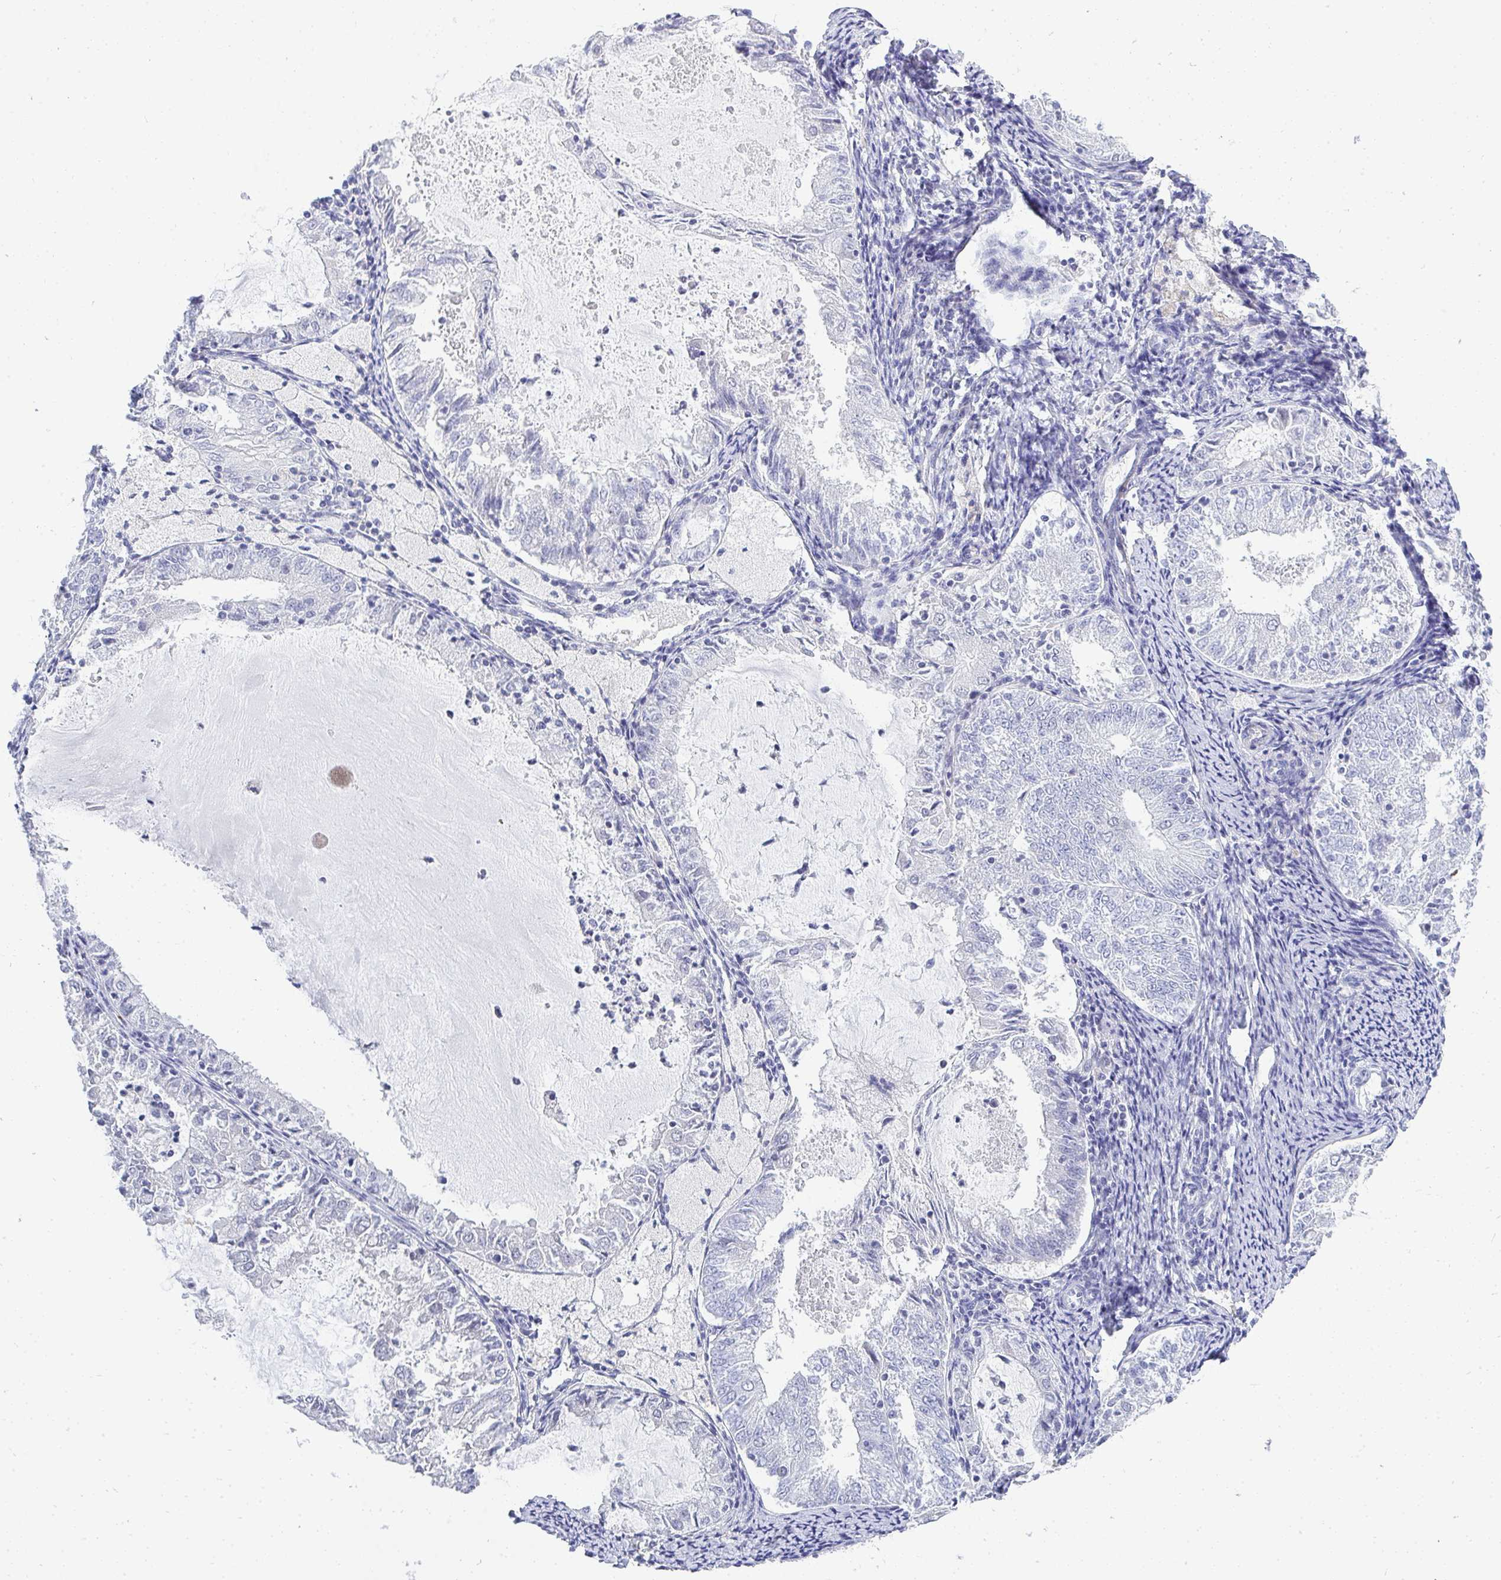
{"staining": {"intensity": "negative", "quantity": "none", "location": "none"}, "tissue": "endometrial cancer", "cell_type": "Tumor cells", "image_type": "cancer", "snomed": [{"axis": "morphology", "description": "Adenocarcinoma, NOS"}, {"axis": "topography", "description": "Endometrium"}], "caption": "An IHC image of endometrial cancer is shown. There is no staining in tumor cells of endometrial cancer. (DAB (3,3'-diaminobenzidine) immunohistochemistry, high magnification).", "gene": "TMEM82", "patient": {"sex": "female", "age": 57}}